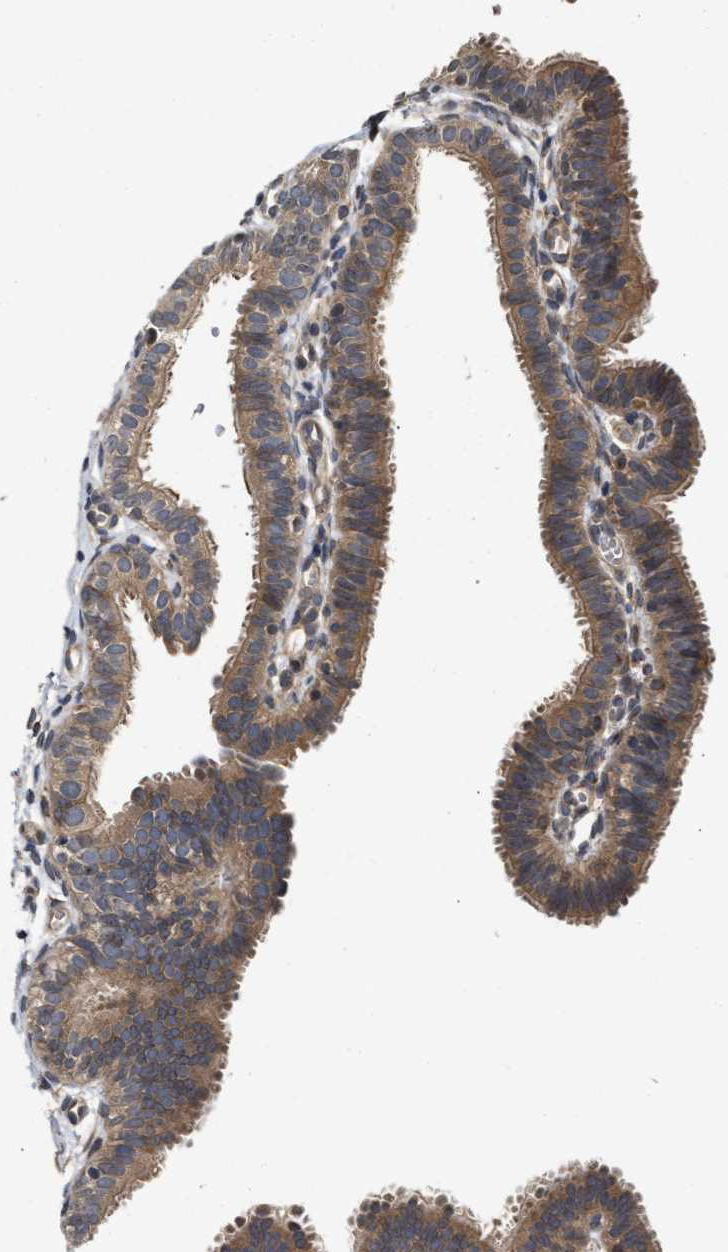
{"staining": {"intensity": "moderate", "quantity": "25%-75%", "location": "cytoplasmic/membranous"}, "tissue": "fallopian tube", "cell_type": "Glandular cells", "image_type": "normal", "snomed": [{"axis": "morphology", "description": "Normal tissue, NOS"}, {"axis": "topography", "description": "Fallopian tube"}, {"axis": "topography", "description": "Placenta"}], "caption": "IHC of normal fallopian tube exhibits medium levels of moderate cytoplasmic/membranous positivity in approximately 25%-75% of glandular cells. (Brightfield microscopy of DAB IHC at high magnification).", "gene": "SAR1A", "patient": {"sex": "female", "age": 34}}